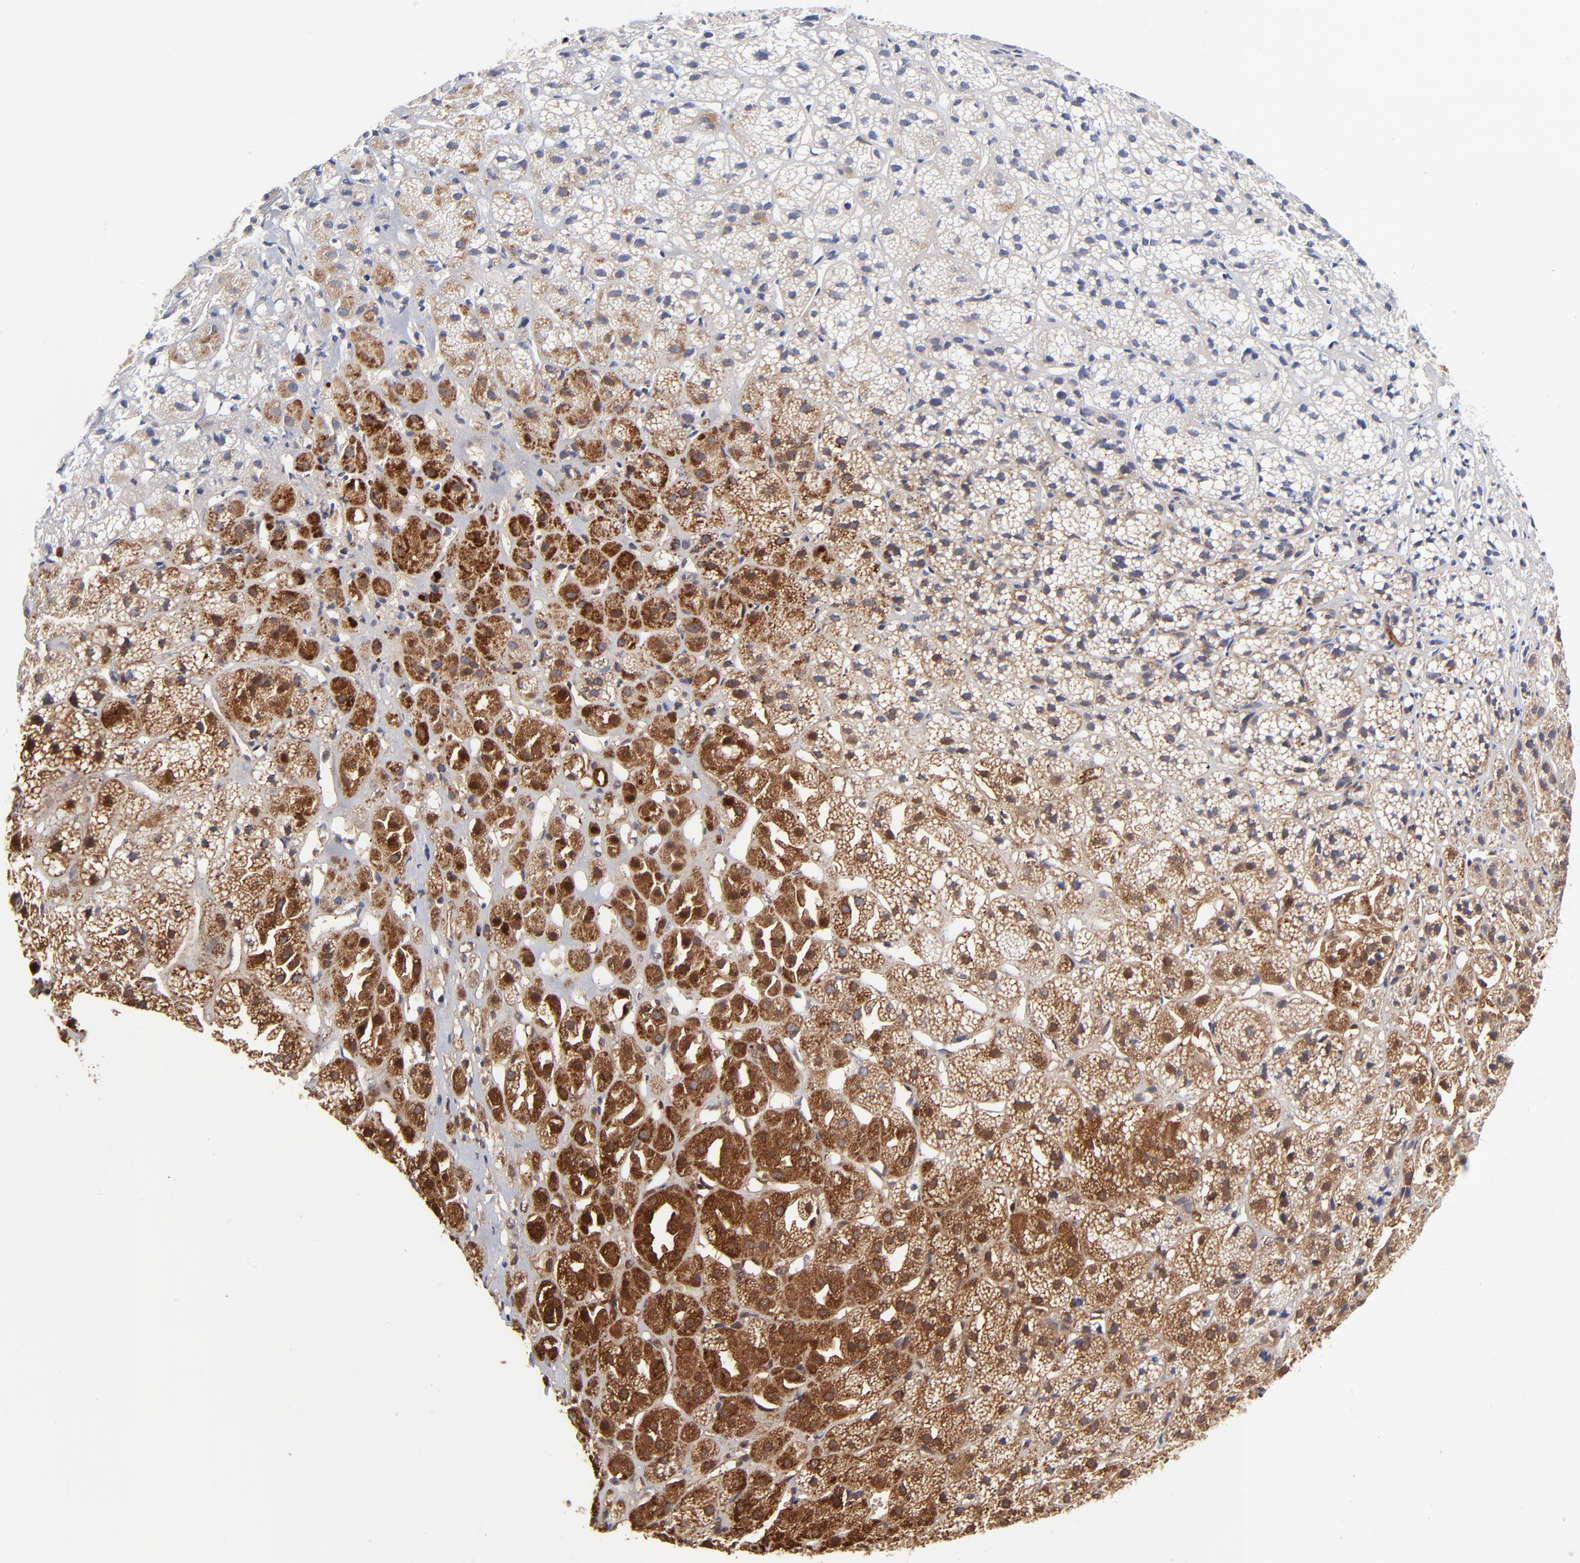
{"staining": {"intensity": "moderate", "quantity": "25%-75%", "location": "cytoplasmic/membranous,nuclear"}, "tissue": "adrenal gland", "cell_type": "Glandular cells", "image_type": "normal", "snomed": [{"axis": "morphology", "description": "Normal tissue, NOS"}, {"axis": "topography", "description": "Adrenal gland"}], "caption": "Benign adrenal gland reveals moderate cytoplasmic/membranous,nuclear positivity in about 25%-75% of glandular cells Using DAB (brown) and hematoxylin (blue) stains, captured at high magnification using brightfield microscopy..", "gene": "FBXL12", "patient": {"sex": "female", "age": 71}}